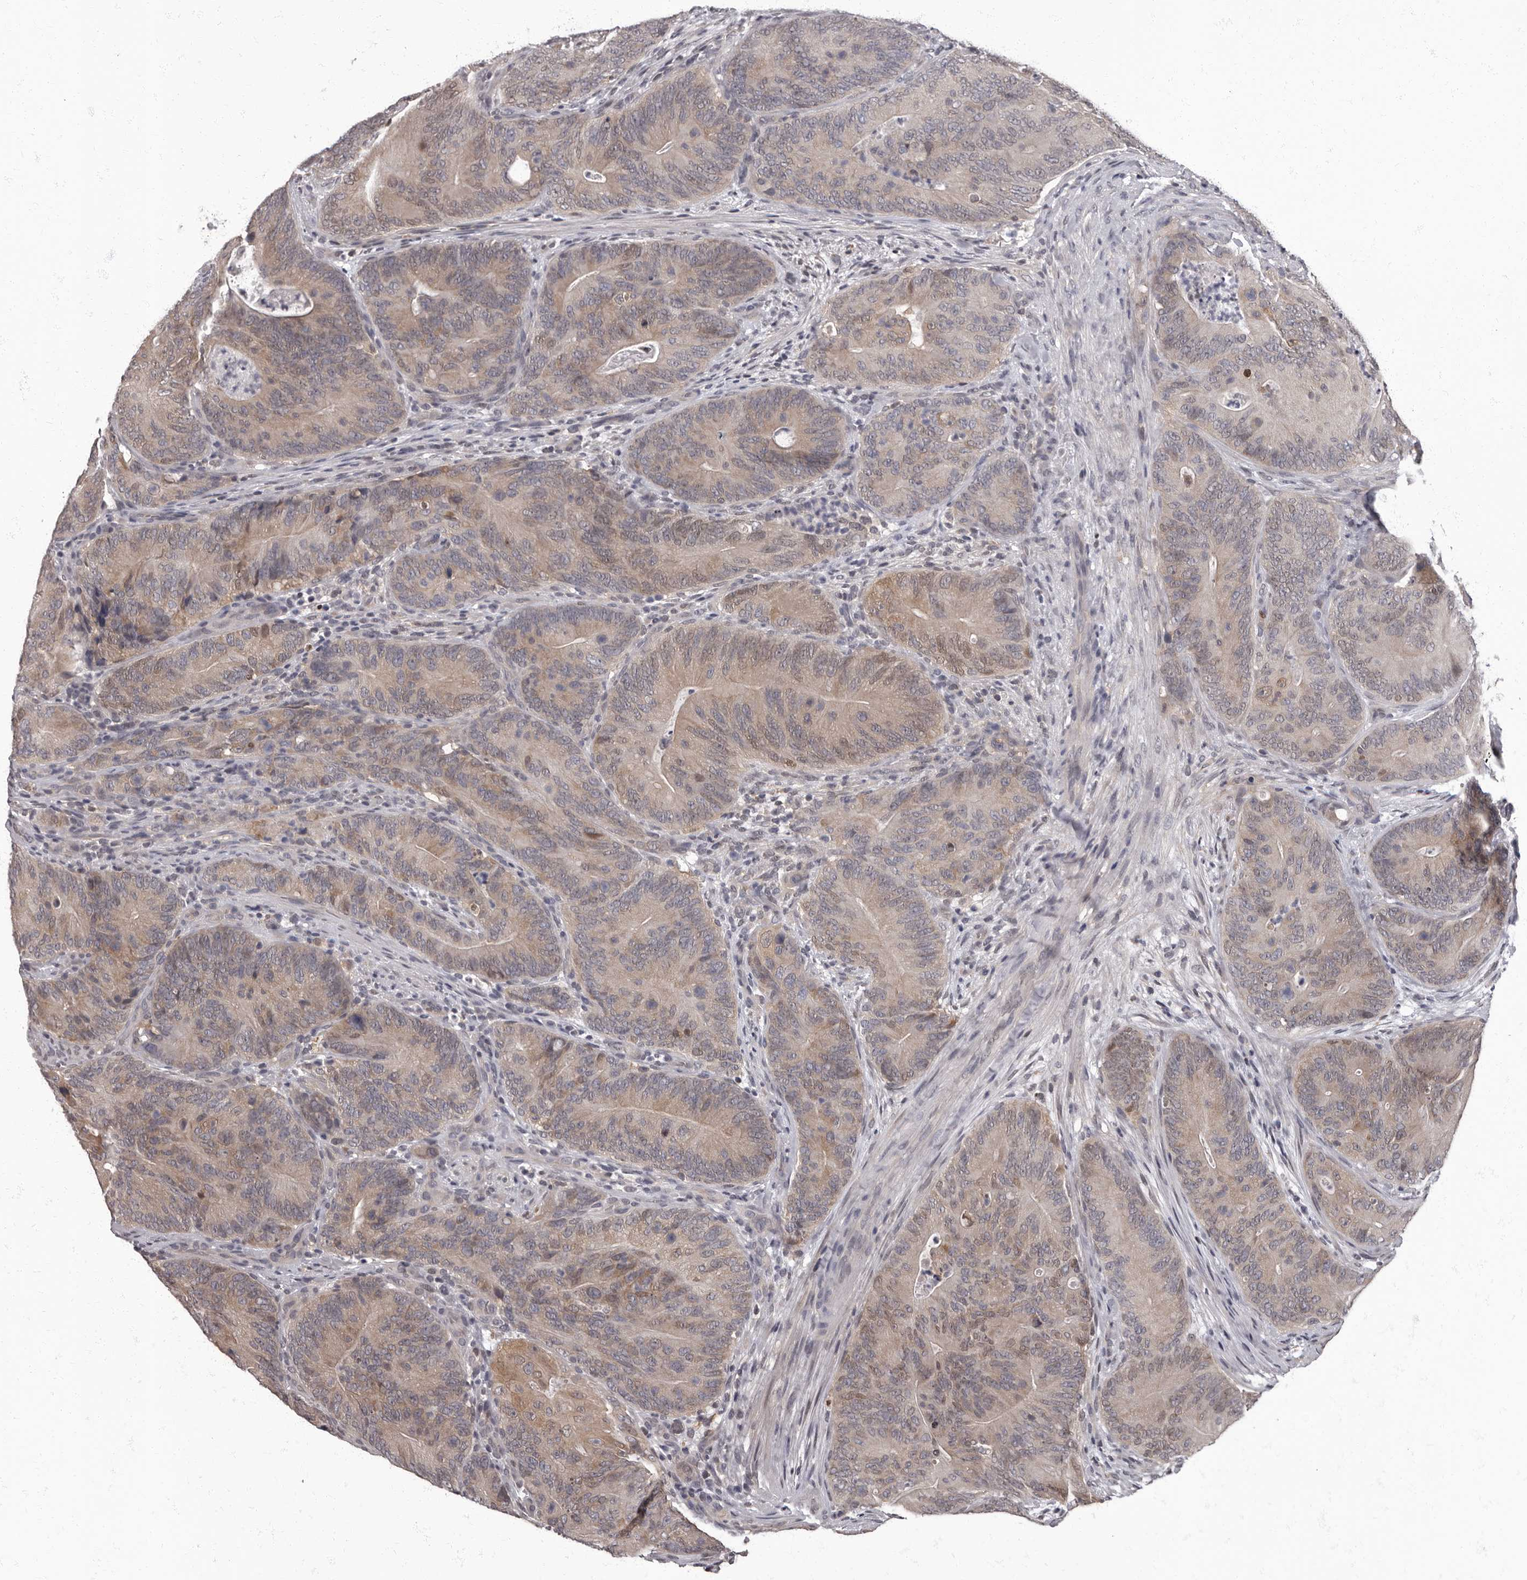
{"staining": {"intensity": "moderate", "quantity": "25%-75%", "location": "cytoplasmic/membranous,nuclear"}, "tissue": "colorectal cancer", "cell_type": "Tumor cells", "image_type": "cancer", "snomed": [{"axis": "morphology", "description": "Normal tissue, NOS"}, {"axis": "topography", "description": "Colon"}], "caption": "Colorectal cancer stained for a protein (brown) demonstrates moderate cytoplasmic/membranous and nuclear positive expression in about 25%-75% of tumor cells.", "gene": "C1orf50", "patient": {"sex": "female", "age": 82}}